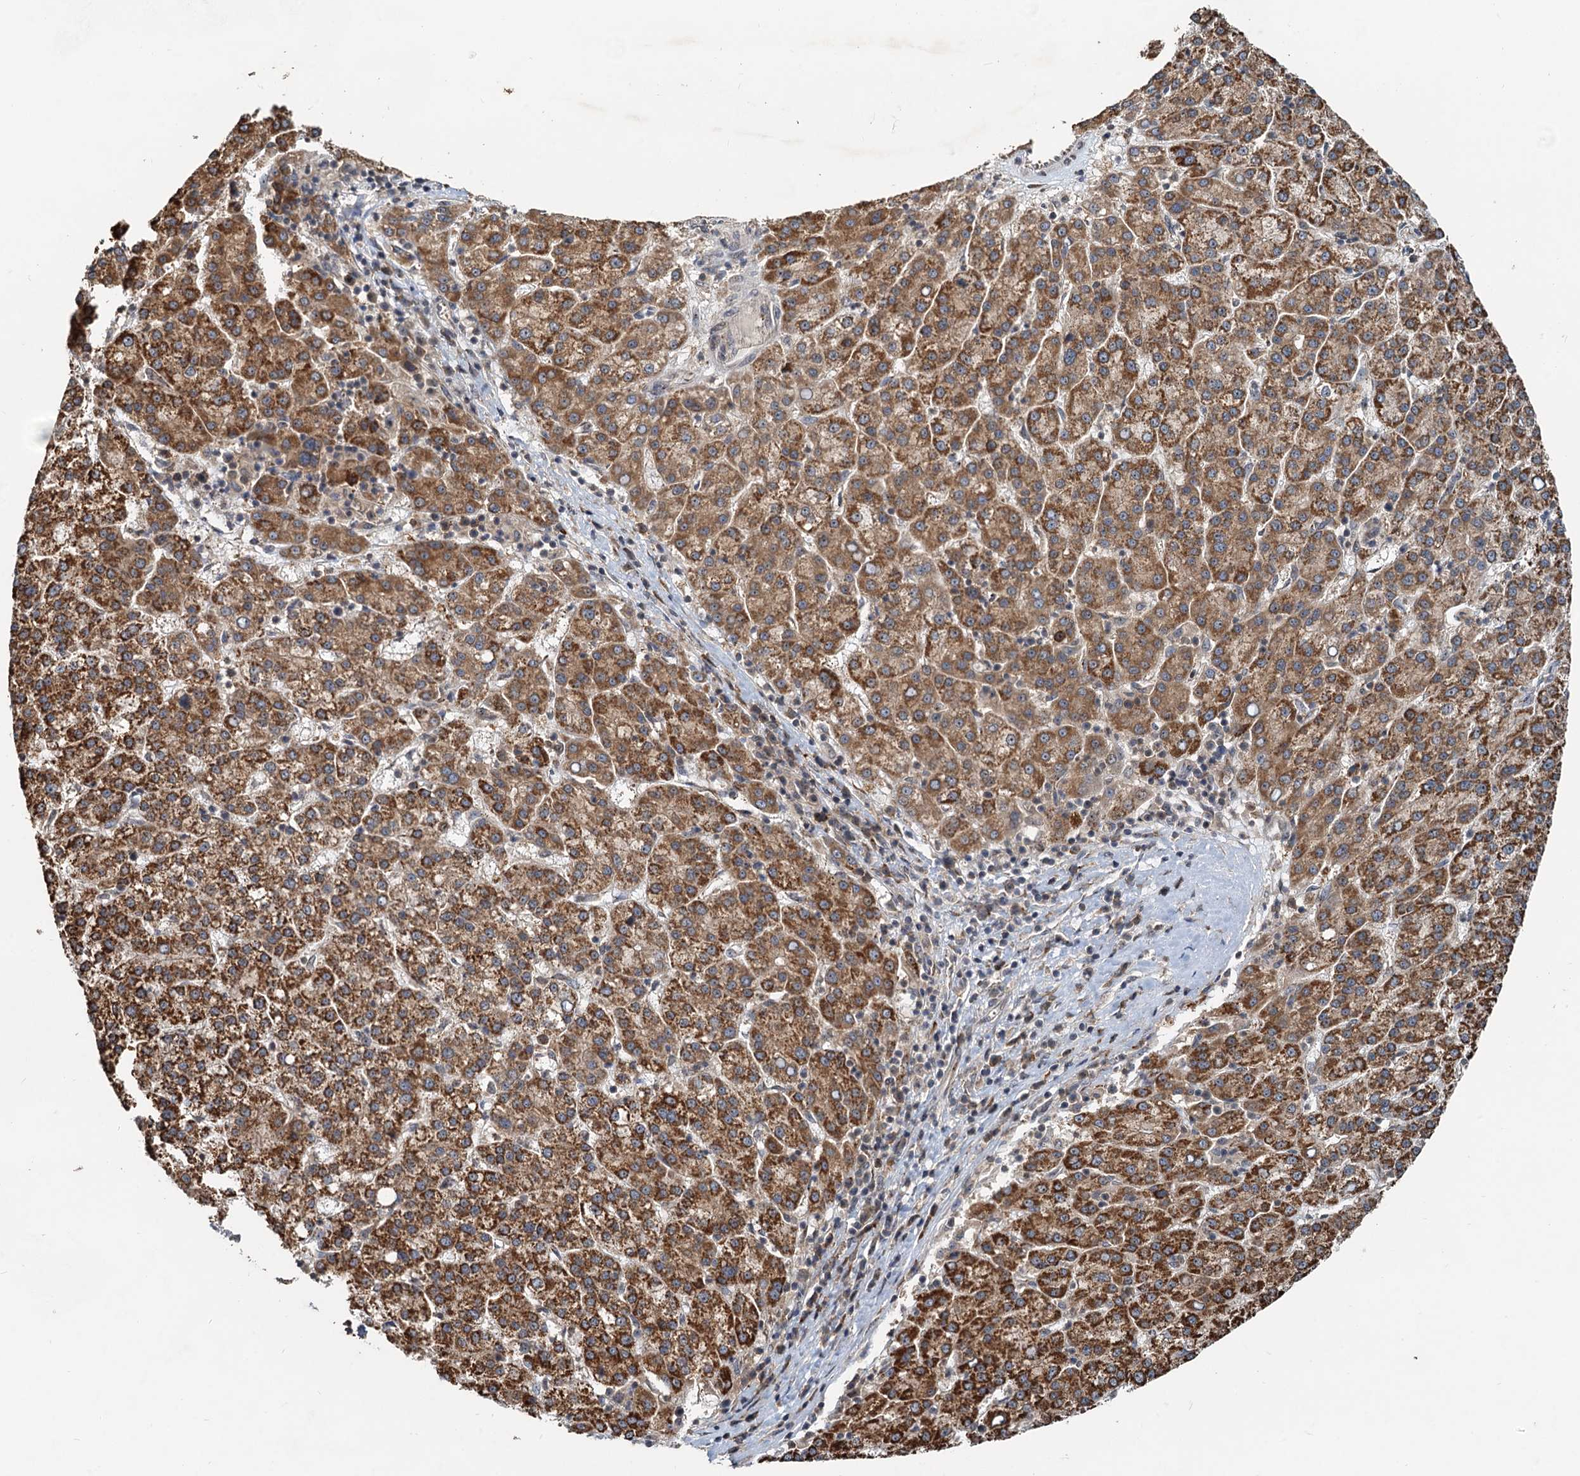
{"staining": {"intensity": "strong", "quantity": ">75%", "location": "cytoplasmic/membranous"}, "tissue": "liver cancer", "cell_type": "Tumor cells", "image_type": "cancer", "snomed": [{"axis": "morphology", "description": "Carcinoma, Hepatocellular, NOS"}, {"axis": "topography", "description": "Liver"}], "caption": "This micrograph shows immunohistochemistry (IHC) staining of human liver cancer (hepatocellular carcinoma), with high strong cytoplasmic/membranous expression in approximately >75% of tumor cells.", "gene": "CEP68", "patient": {"sex": "female", "age": 58}}